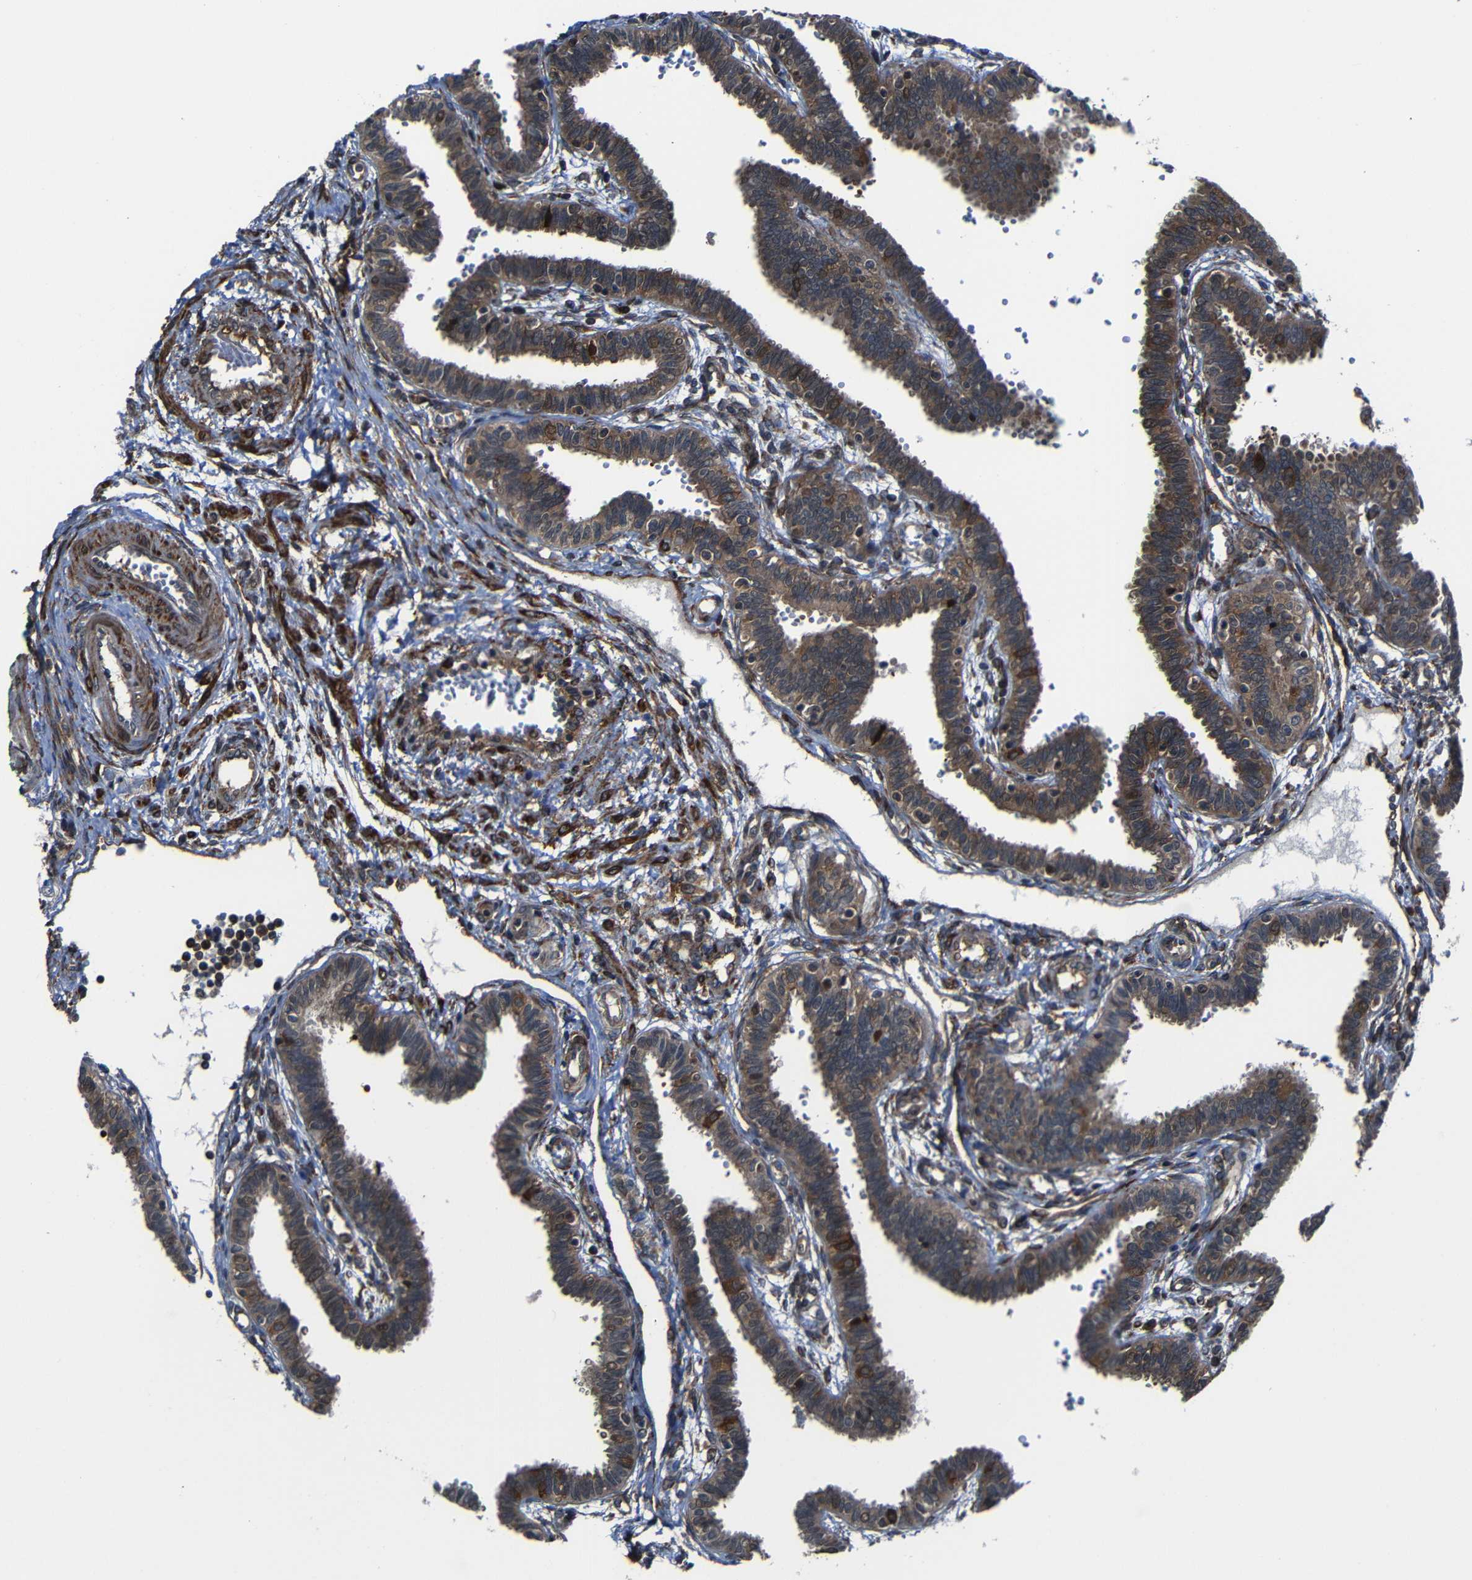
{"staining": {"intensity": "strong", "quantity": ">75%", "location": "cytoplasmic/membranous"}, "tissue": "fallopian tube", "cell_type": "Glandular cells", "image_type": "normal", "snomed": [{"axis": "morphology", "description": "Normal tissue, NOS"}, {"axis": "topography", "description": "Fallopian tube"}], "caption": "Immunohistochemistry photomicrograph of benign fallopian tube: fallopian tube stained using immunohistochemistry exhibits high levels of strong protein expression localized specifically in the cytoplasmic/membranous of glandular cells, appearing as a cytoplasmic/membranous brown color.", "gene": "KIAA0513", "patient": {"sex": "female", "age": 32}}